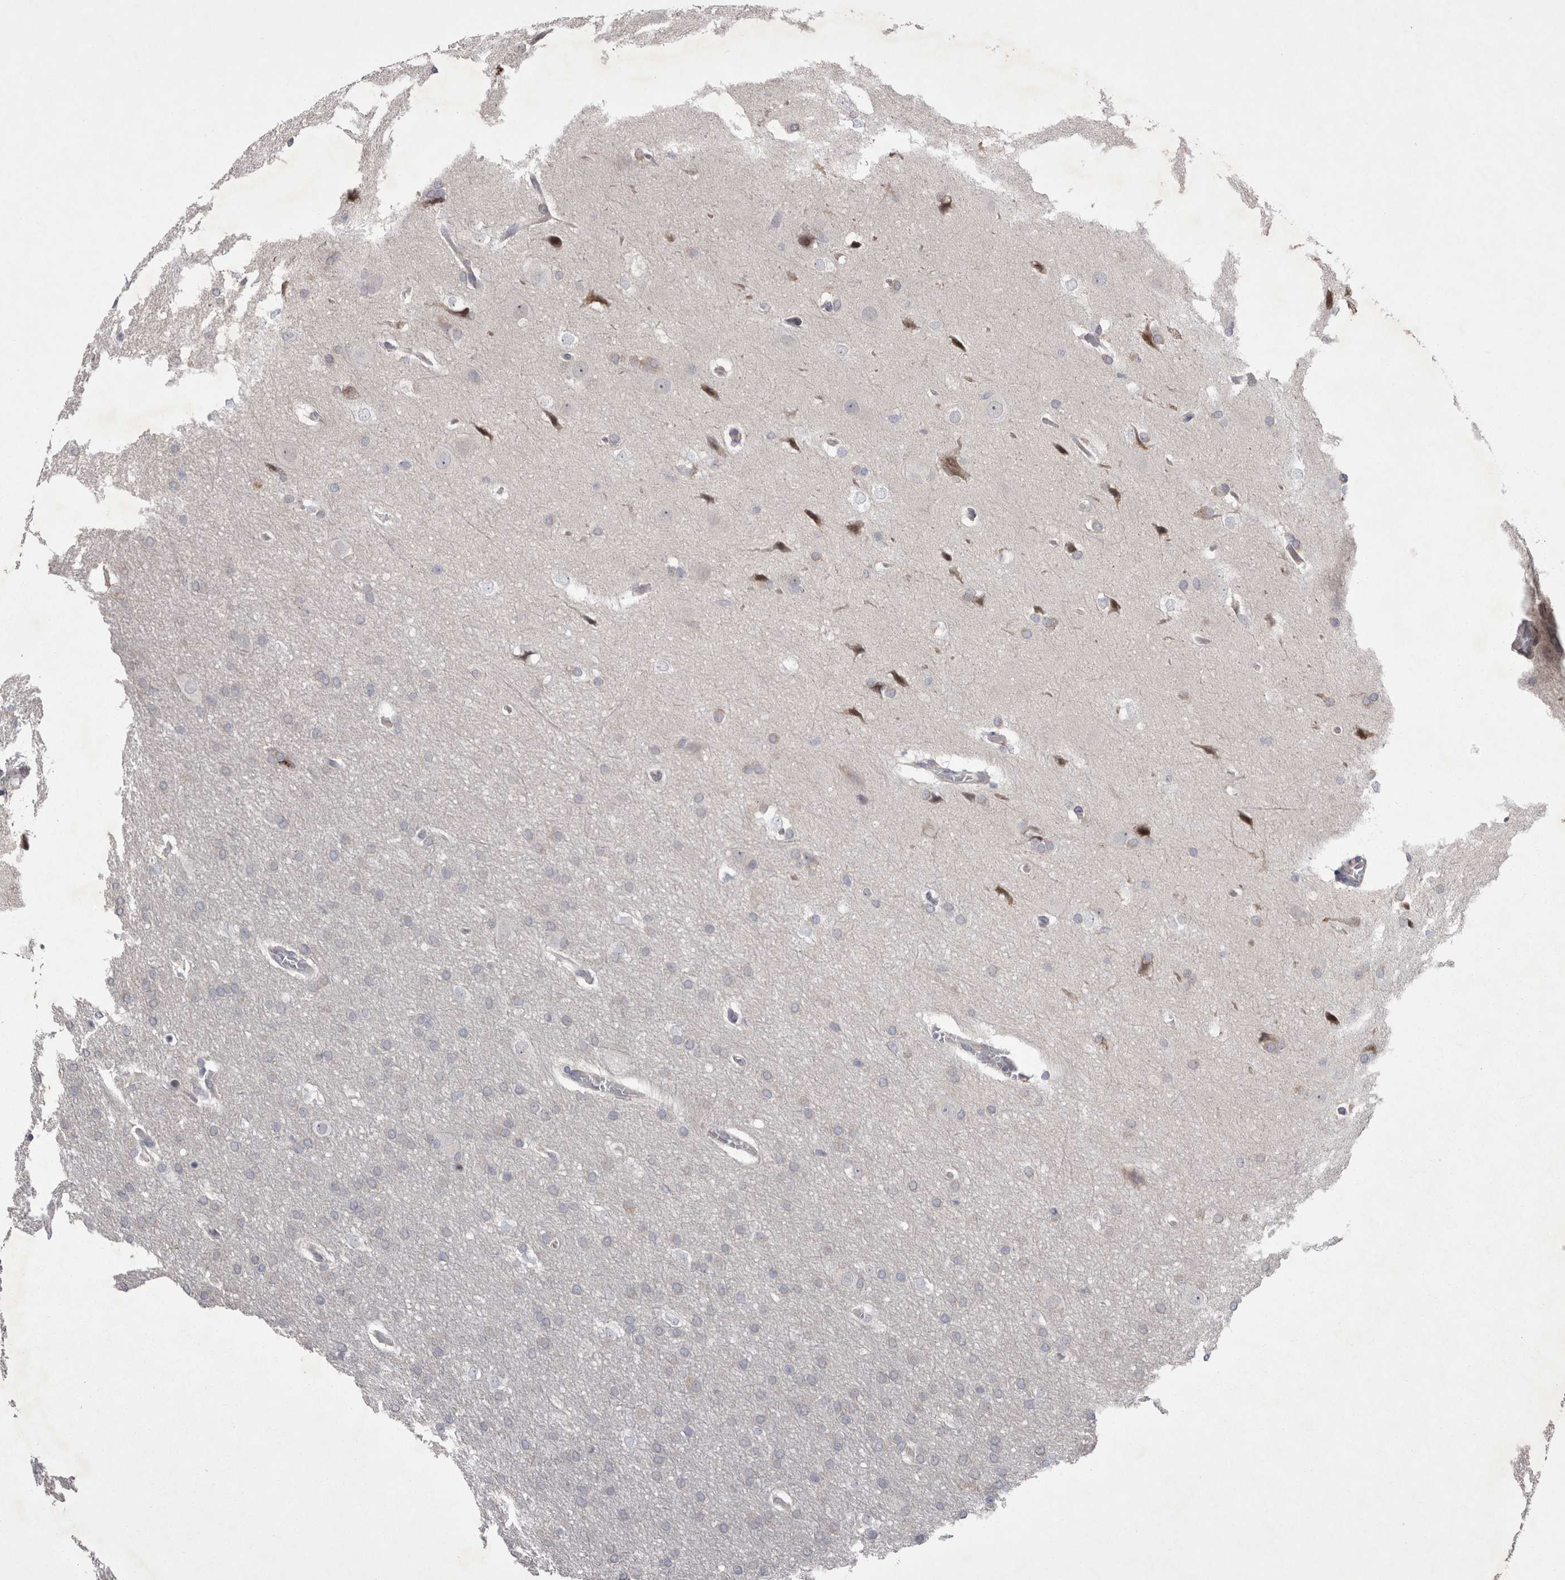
{"staining": {"intensity": "negative", "quantity": "none", "location": "none"}, "tissue": "glioma", "cell_type": "Tumor cells", "image_type": "cancer", "snomed": [{"axis": "morphology", "description": "Glioma, malignant, Low grade"}, {"axis": "topography", "description": "Brain"}], "caption": "DAB (3,3'-diaminobenzidine) immunohistochemical staining of glioma shows no significant expression in tumor cells.", "gene": "NENF", "patient": {"sex": "female", "age": 37}}